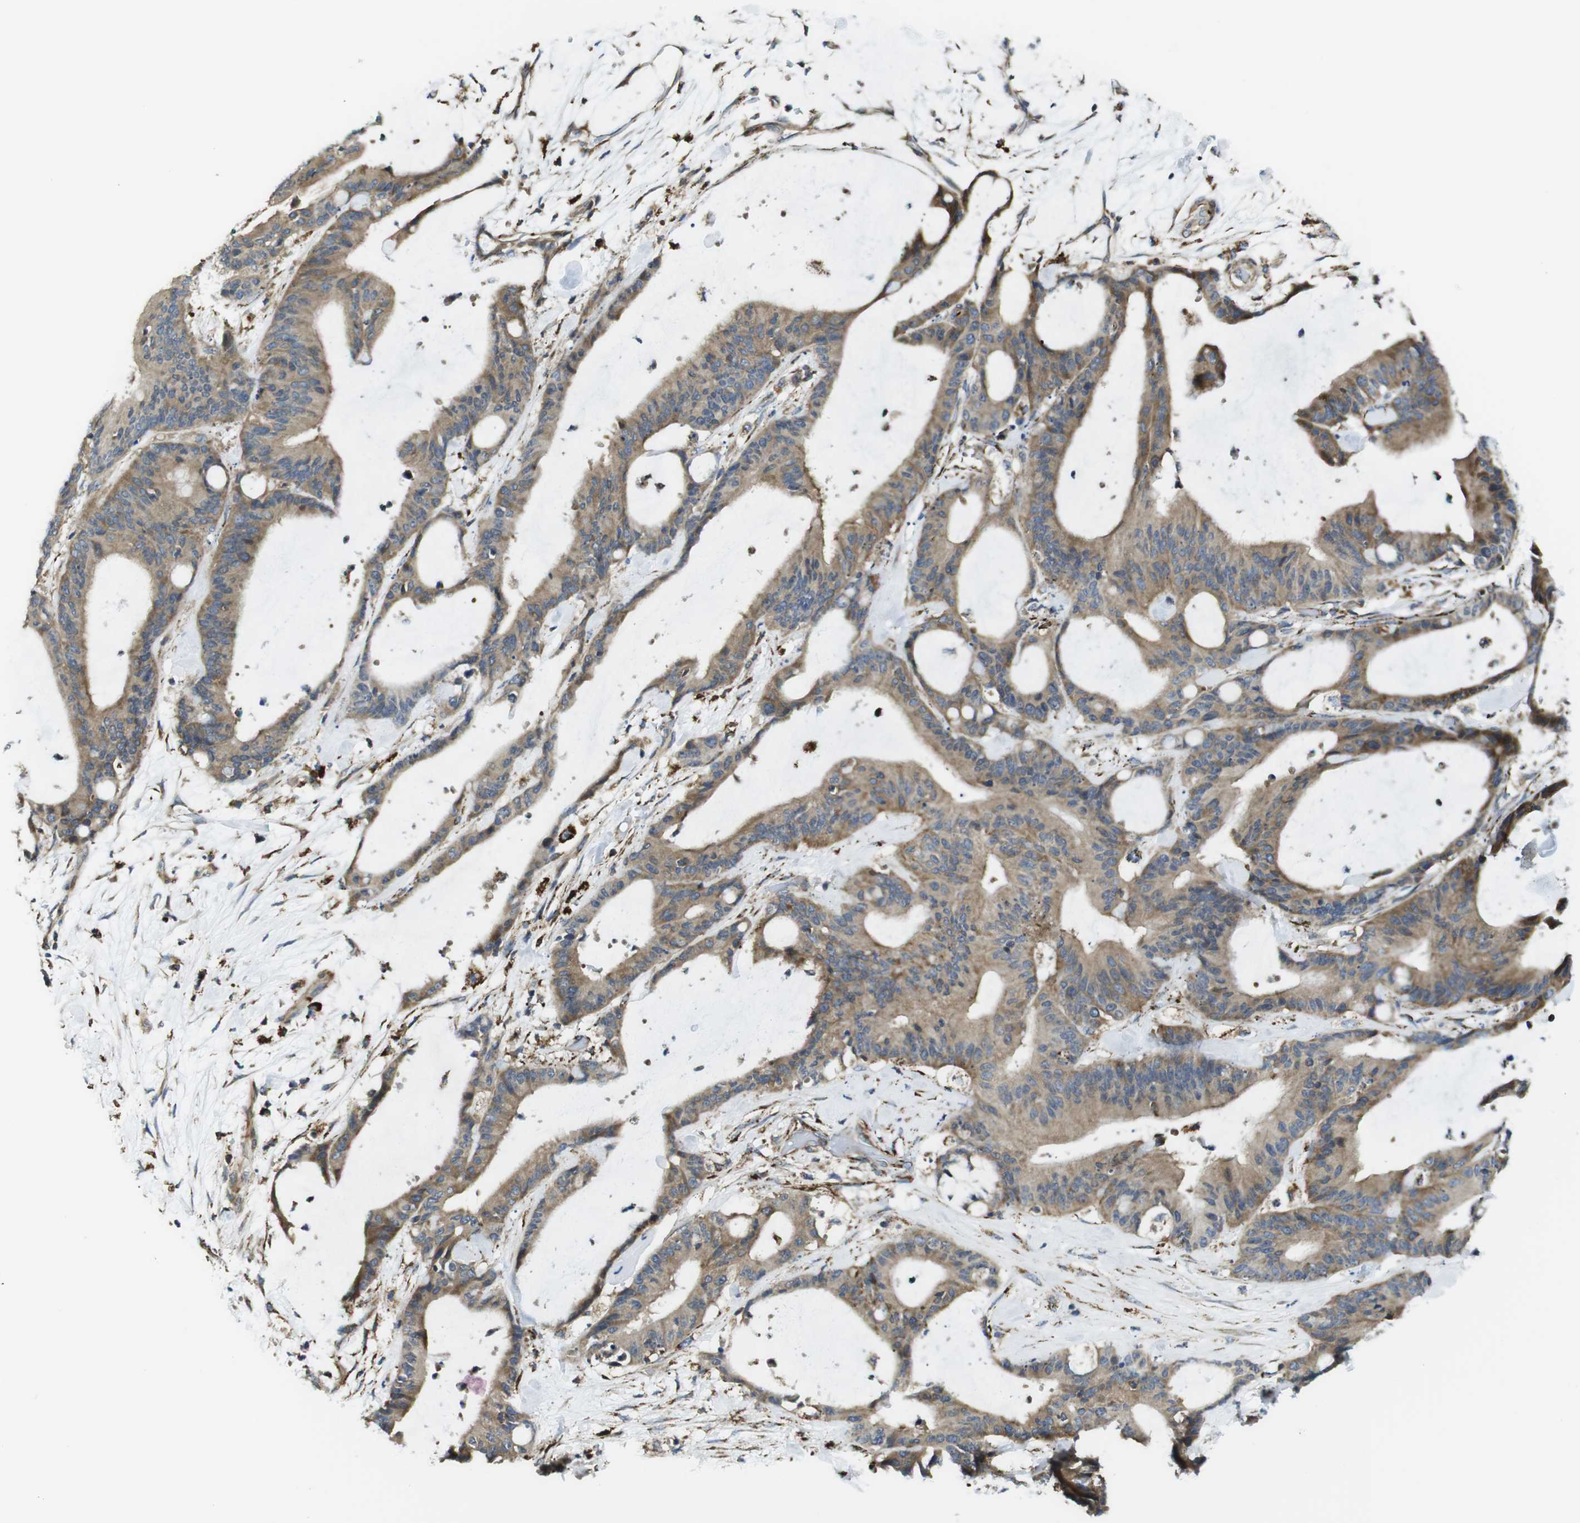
{"staining": {"intensity": "moderate", "quantity": ">75%", "location": "cytoplasmic/membranous"}, "tissue": "liver cancer", "cell_type": "Tumor cells", "image_type": "cancer", "snomed": [{"axis": "morphology", "description": "Cholangiocarcinoma"}, {"axis": "topography", "description": "Liver"}], "caption": "Cholangiocarcinoma (liver) stained for a protein (brown) reveals moderate cytoplasmic/membranous positive positivity in about >75% of tumor cells.", "gene": "KCNE3", "patient": {"sex": "female", "age": 73}}